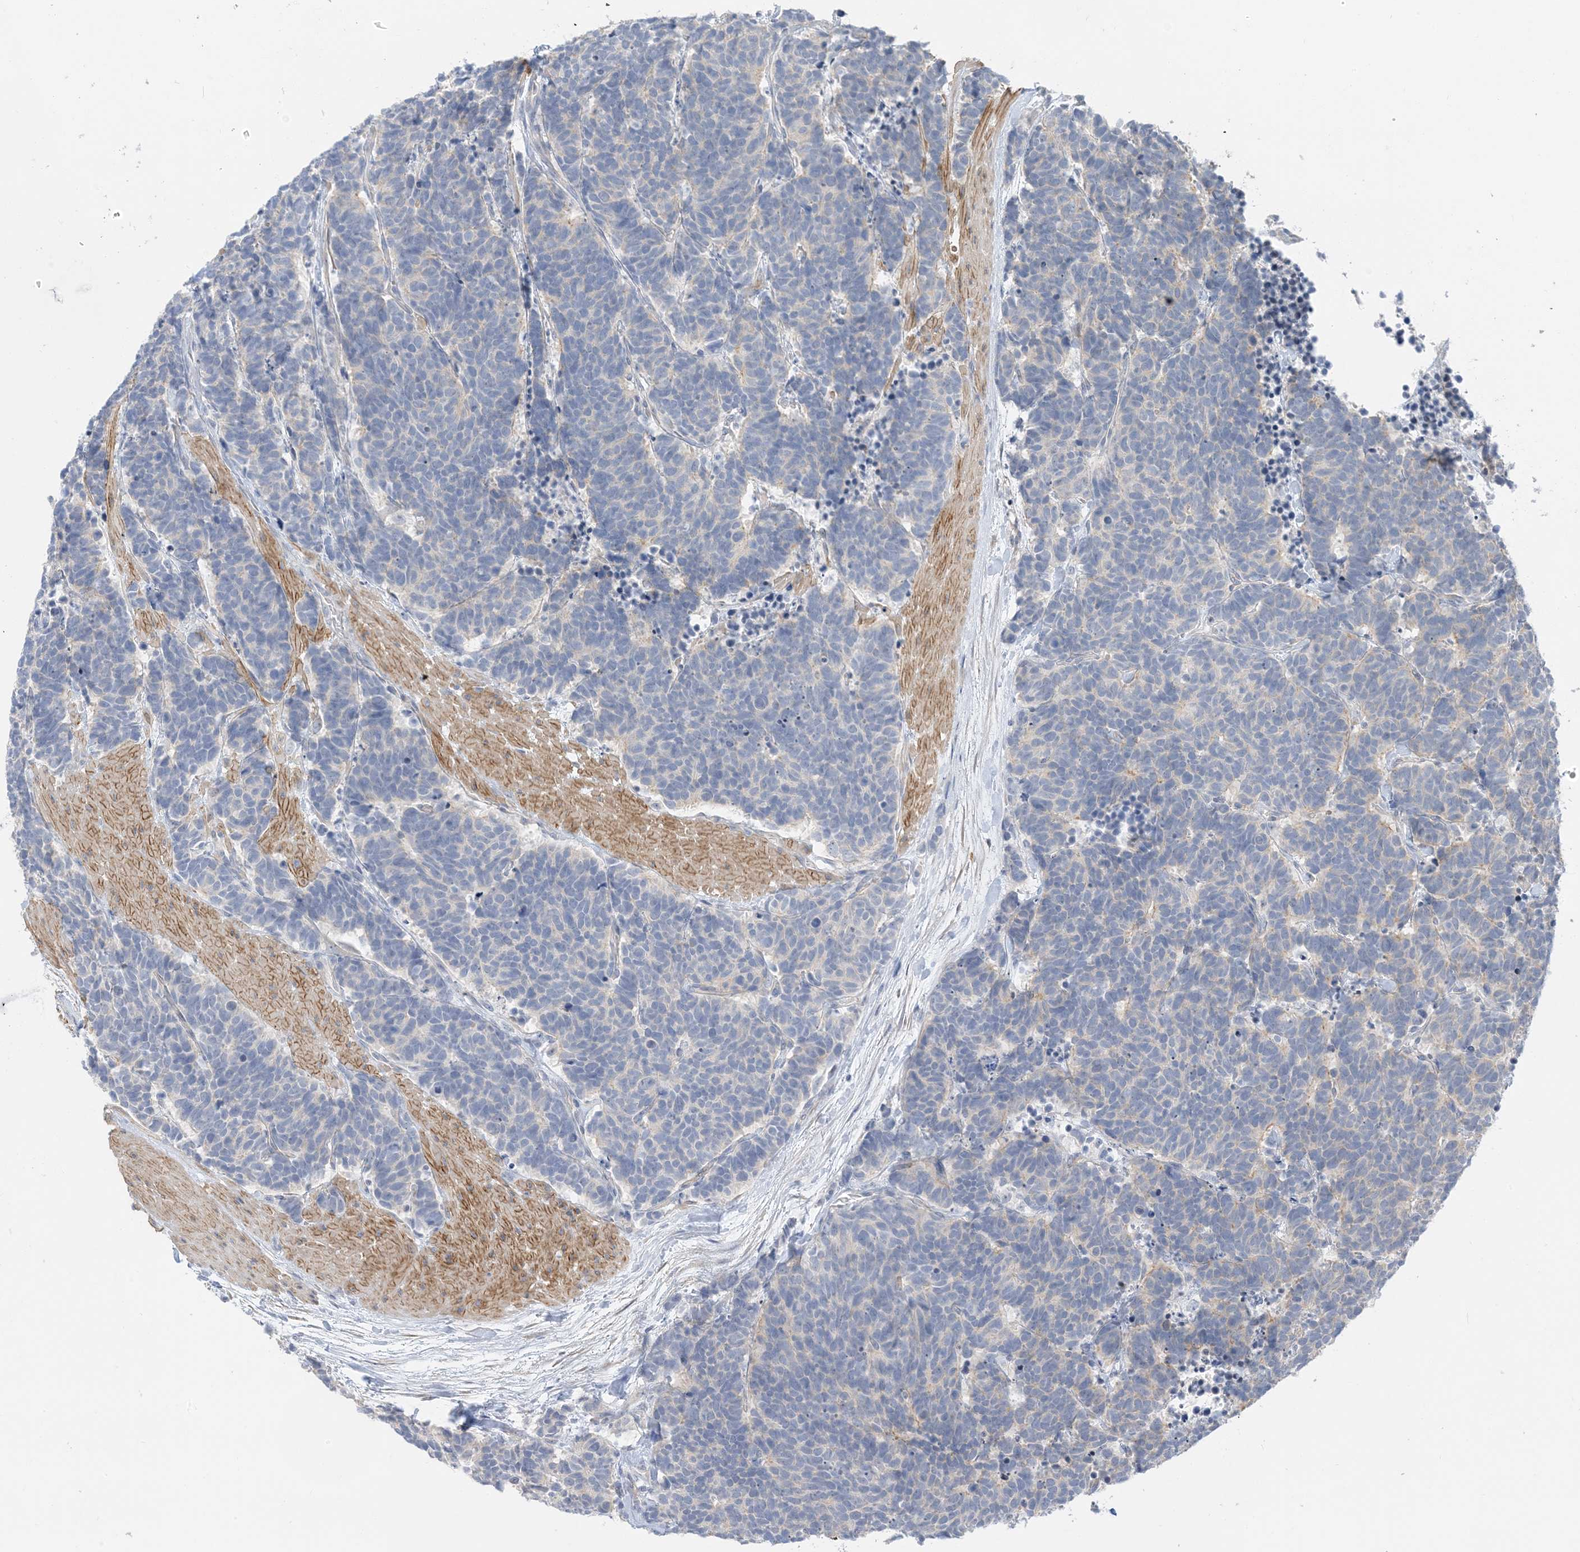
{"staining": {"intensity": "negative", "quantity": "none", "location": "none"}, "tissue": "carcinoid", "cell_type": "Tumor cells", "image_type": "cancer", "snomed": [{"axis": "morphology", "description": "Carcinoma, NOS"}, {"axis": "morphology", "description": "Carcinoid, malignant, NOS"}, {"axis": "topography", "description": "Urinary bladder"}], "caption": "An IHC micrograph of carcinoma is shown. There is no staining in tumor cells of carcinoma.", "gene": "IL36B", "patient": {"sex": "male", "age": 57}}